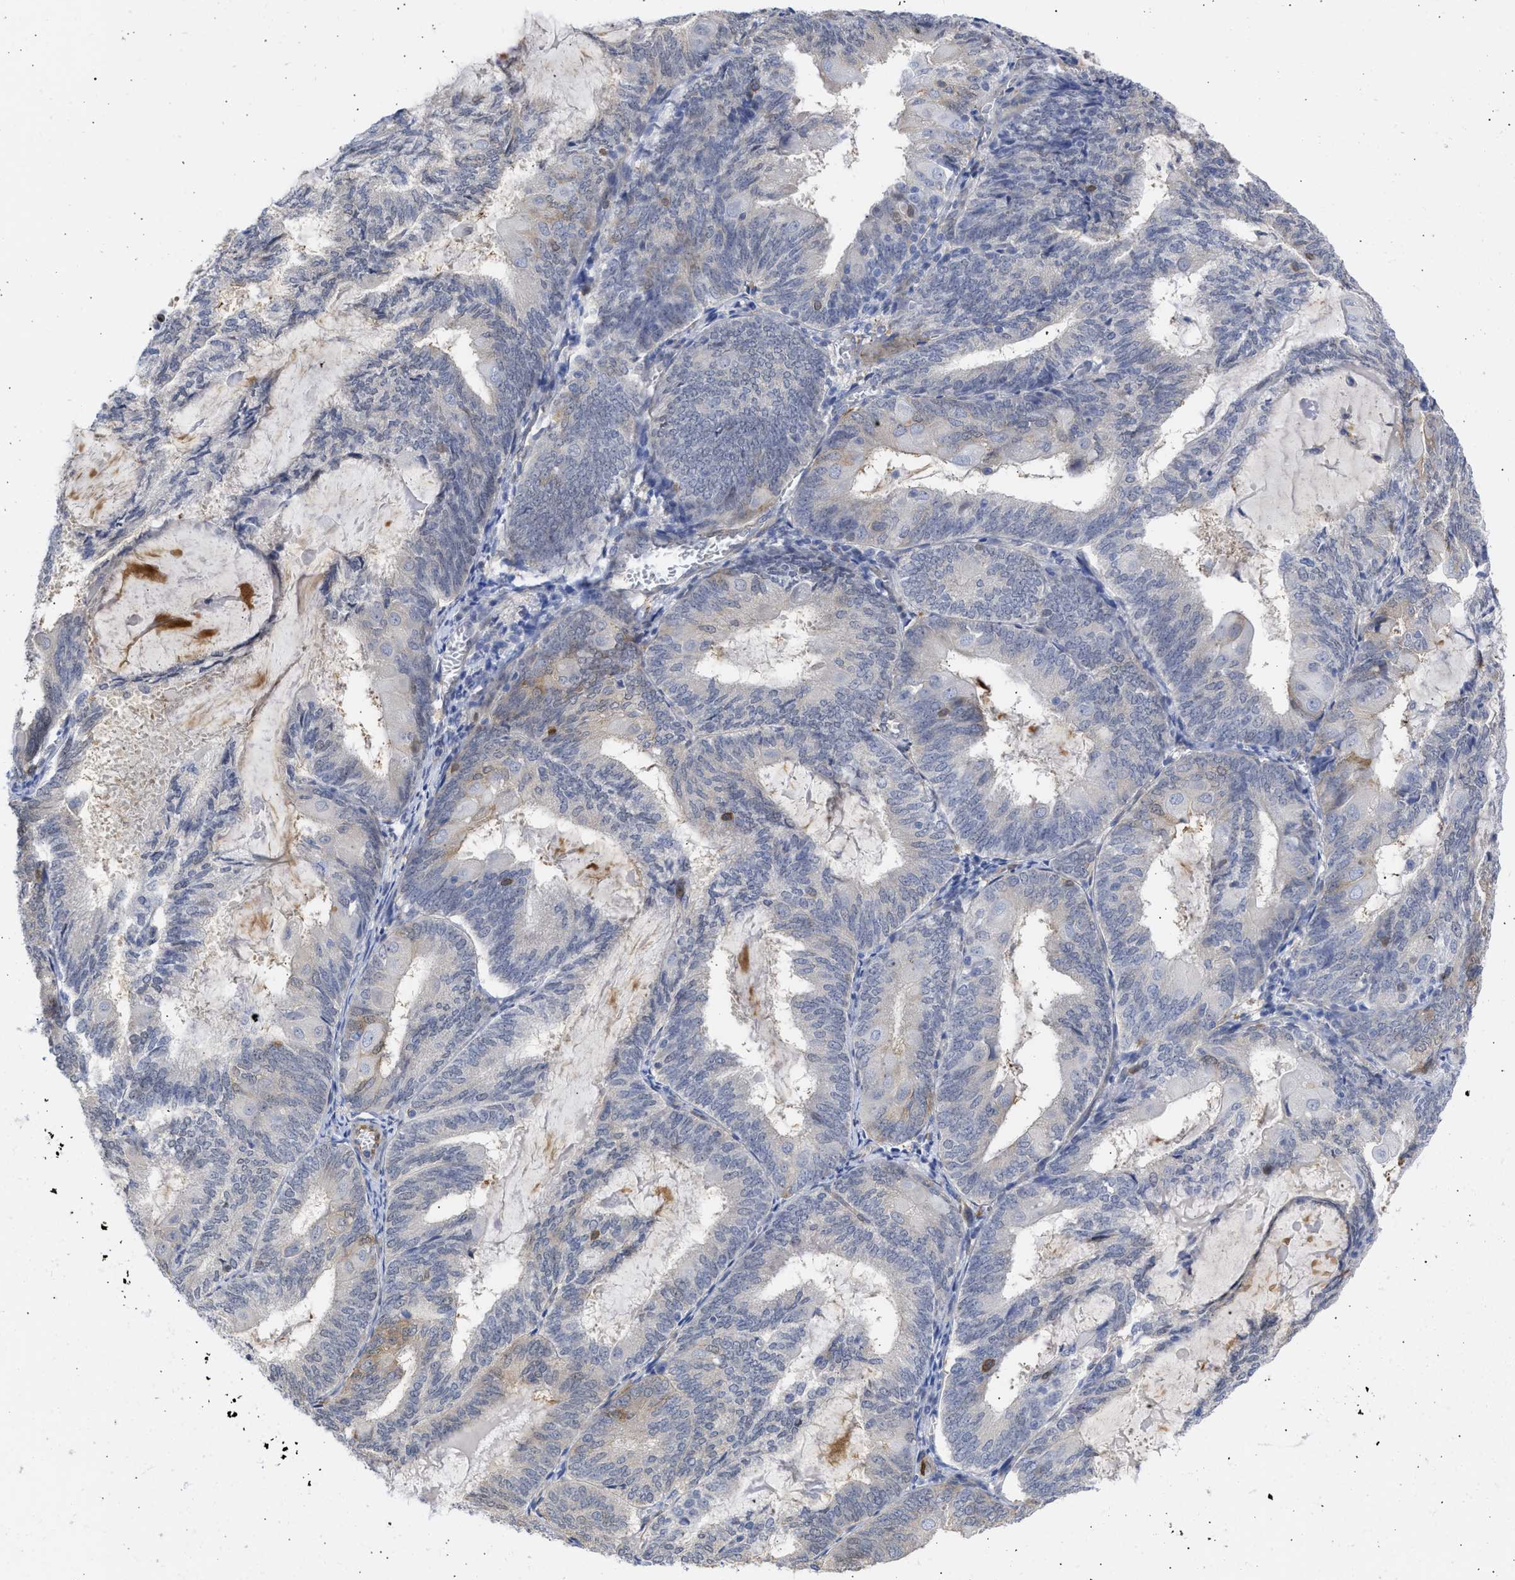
{"staining": {"intensity": "weak", "quantity": "<25%", "location": "cytoplasmic/membranous"}, "tissue": "endometrial cancer", "cell_type": "Tumor cells", "image_type": "cancer", "snomed": [{"axis": "morphology", "description": "Adenocarcinoma, NOS"}, {"axis": "topography", "description": "Endometrium"}], "caption": "Endometrial cancer (adenocarcinoma) stained for a protein using immunohistochemistry shows no staining tumor cells.", "gene": "THRA", "patient": {"sex": "female", "age": 81}}